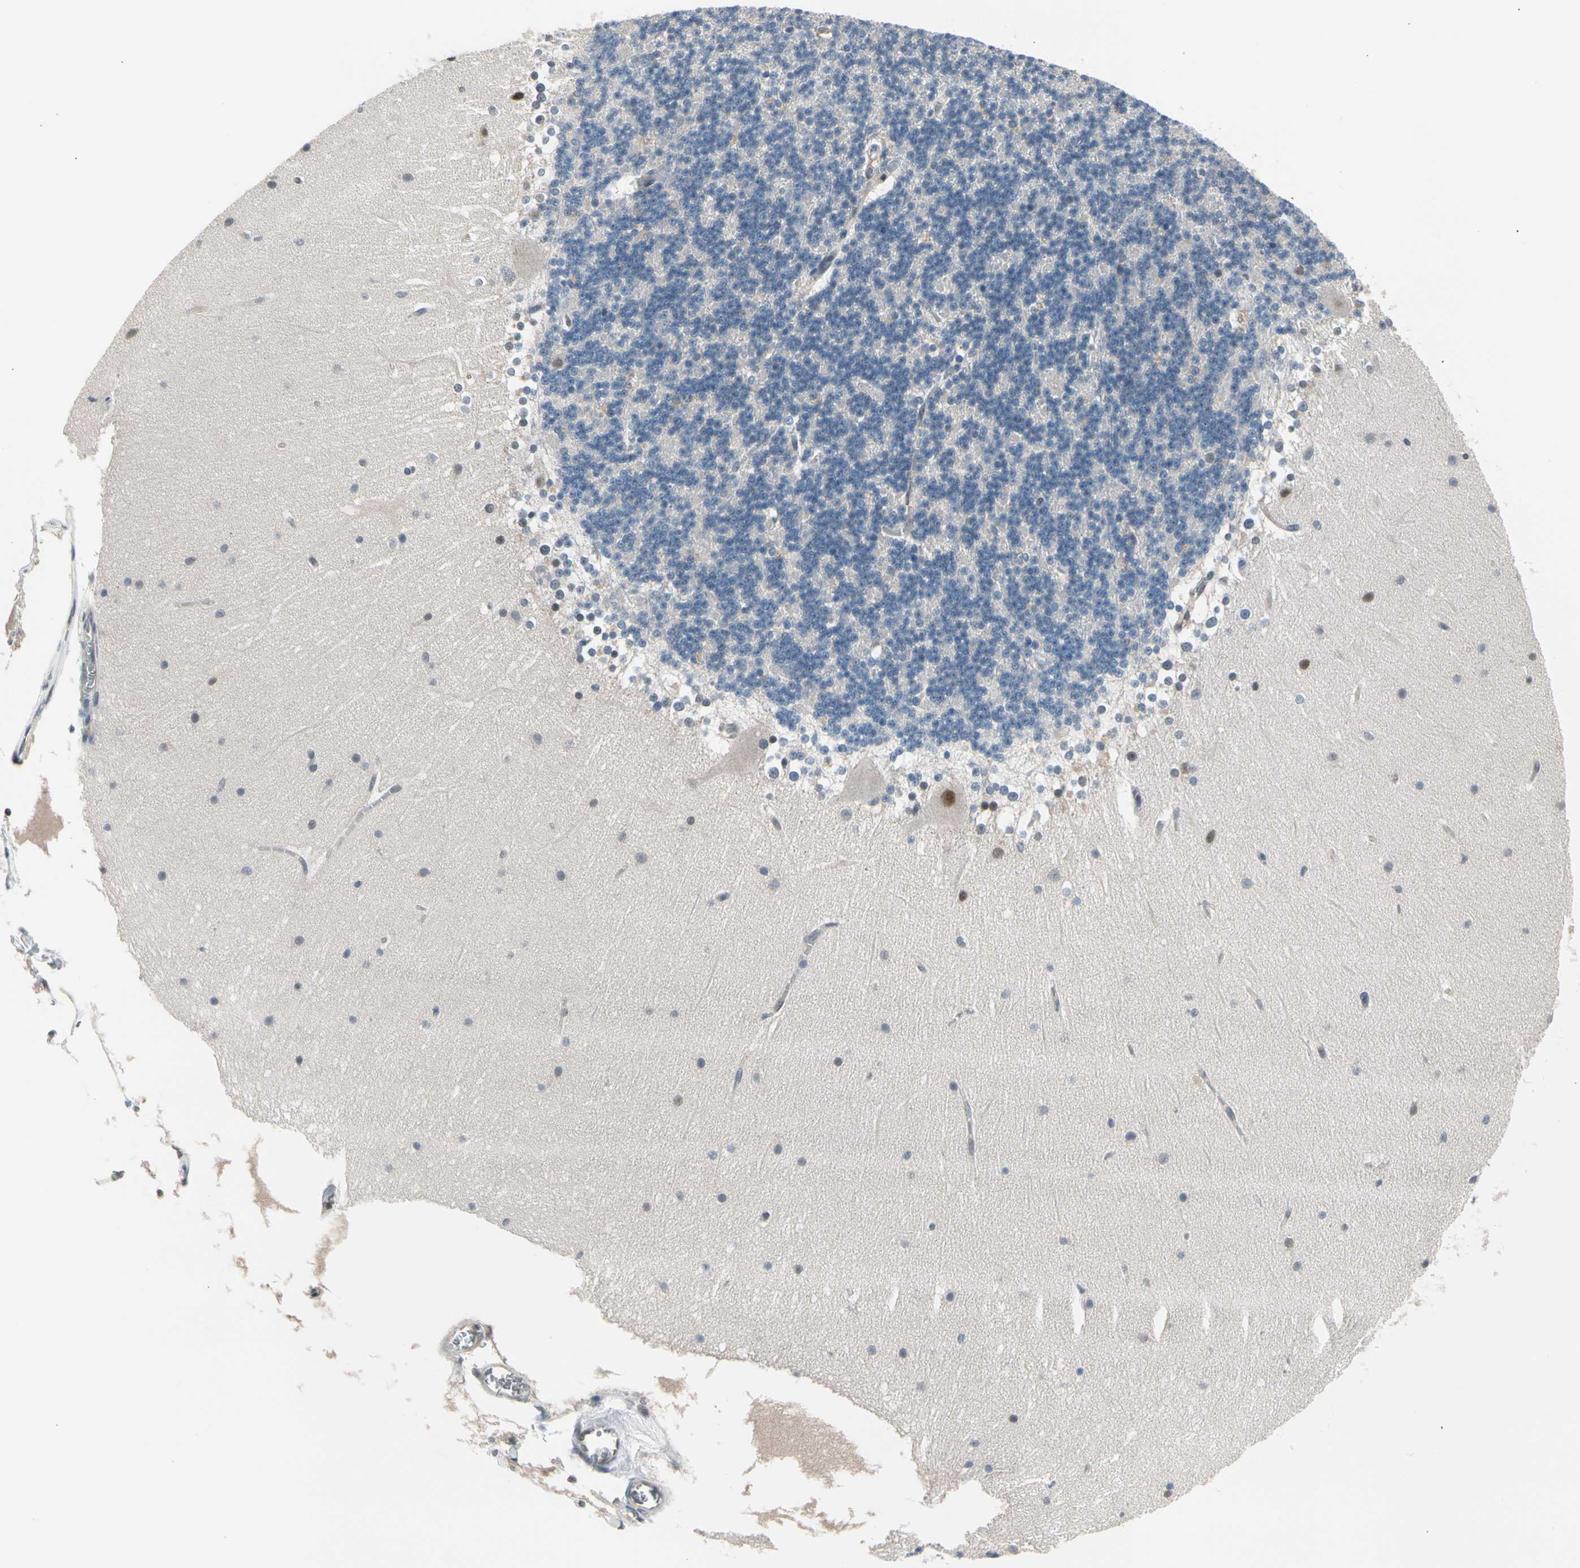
{"staining": {"intensity": "weak", "quantity": "25%-75%", "location": "cytoplasmic/membranous"}, "tissue": "cerebellum", "cell_type": "Cells in granular layer", "image_type": "normal", "snomed": [{"axis": "morphology", "description": "Normal tissue, NOS"}, {"axis": "topography", "description": "Cerebellum"}], "caption": "Normal cerebellum reveals weak cytoplasmic/membranous staining in about 25%-75% of cells in granular layer (brown staining indicates protein expression, while blue staining denotes nuclei)..", "gene": "ENSG00000256646", "patient": {"sex": "female", "age": 19}}